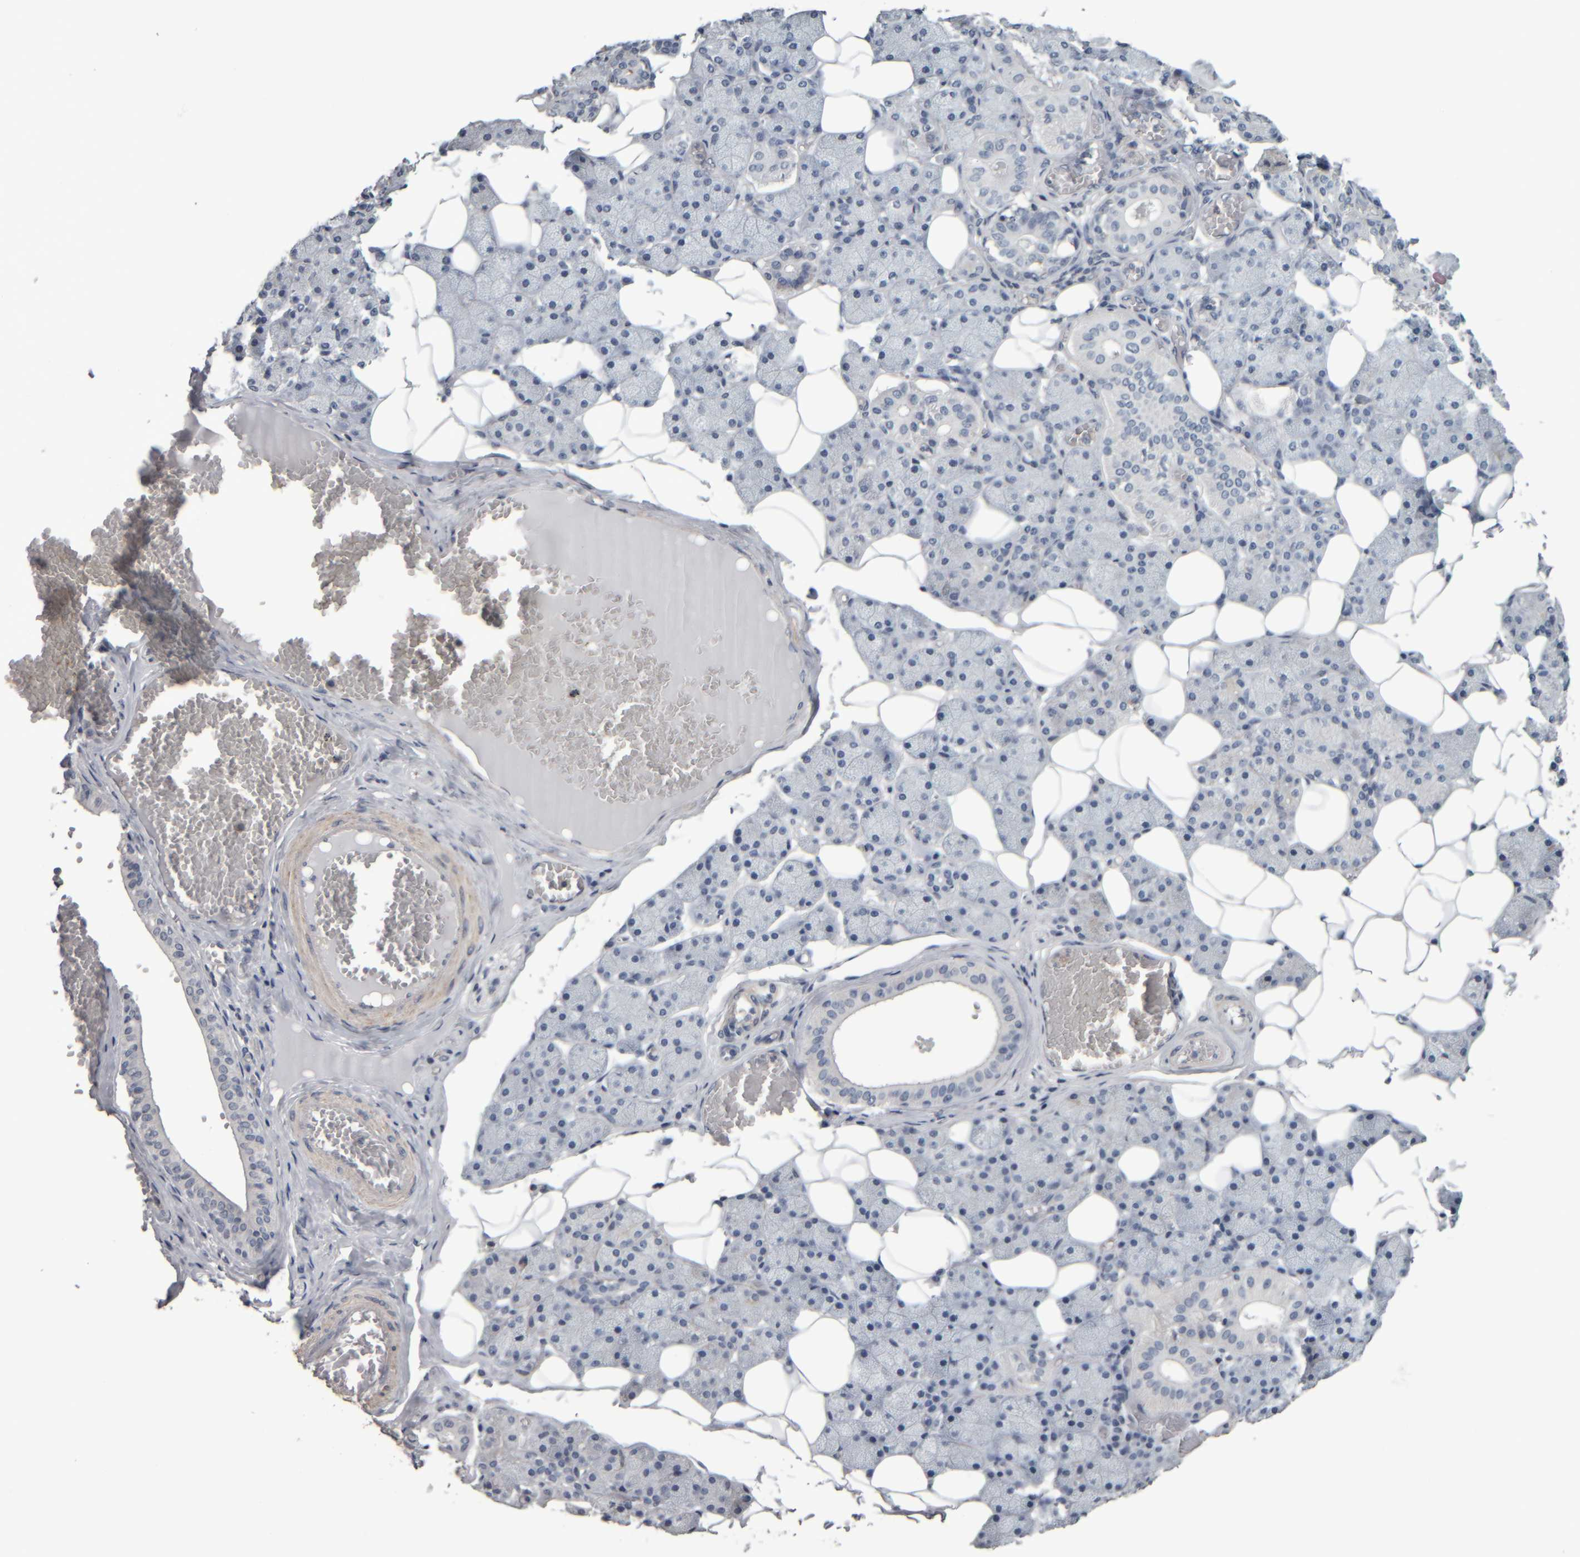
{"staining": {"intensity": "negative", "quantity": "none", "location": "none"}, "tissue": "salivary gland", "cell_type": "Glandular cells", "image_type": "normal", "snomed": [{"axis": "morphology", "description": "Normal tissue, NOS"}, {"axis": "topography", "description": "Salivary gland"}], "caption": "The immunohistochemistry image has no significant expression in glandular cells of salivary gland.", "gene": "CAVIN4", "patient": {"sex": "female", "age": 33}}